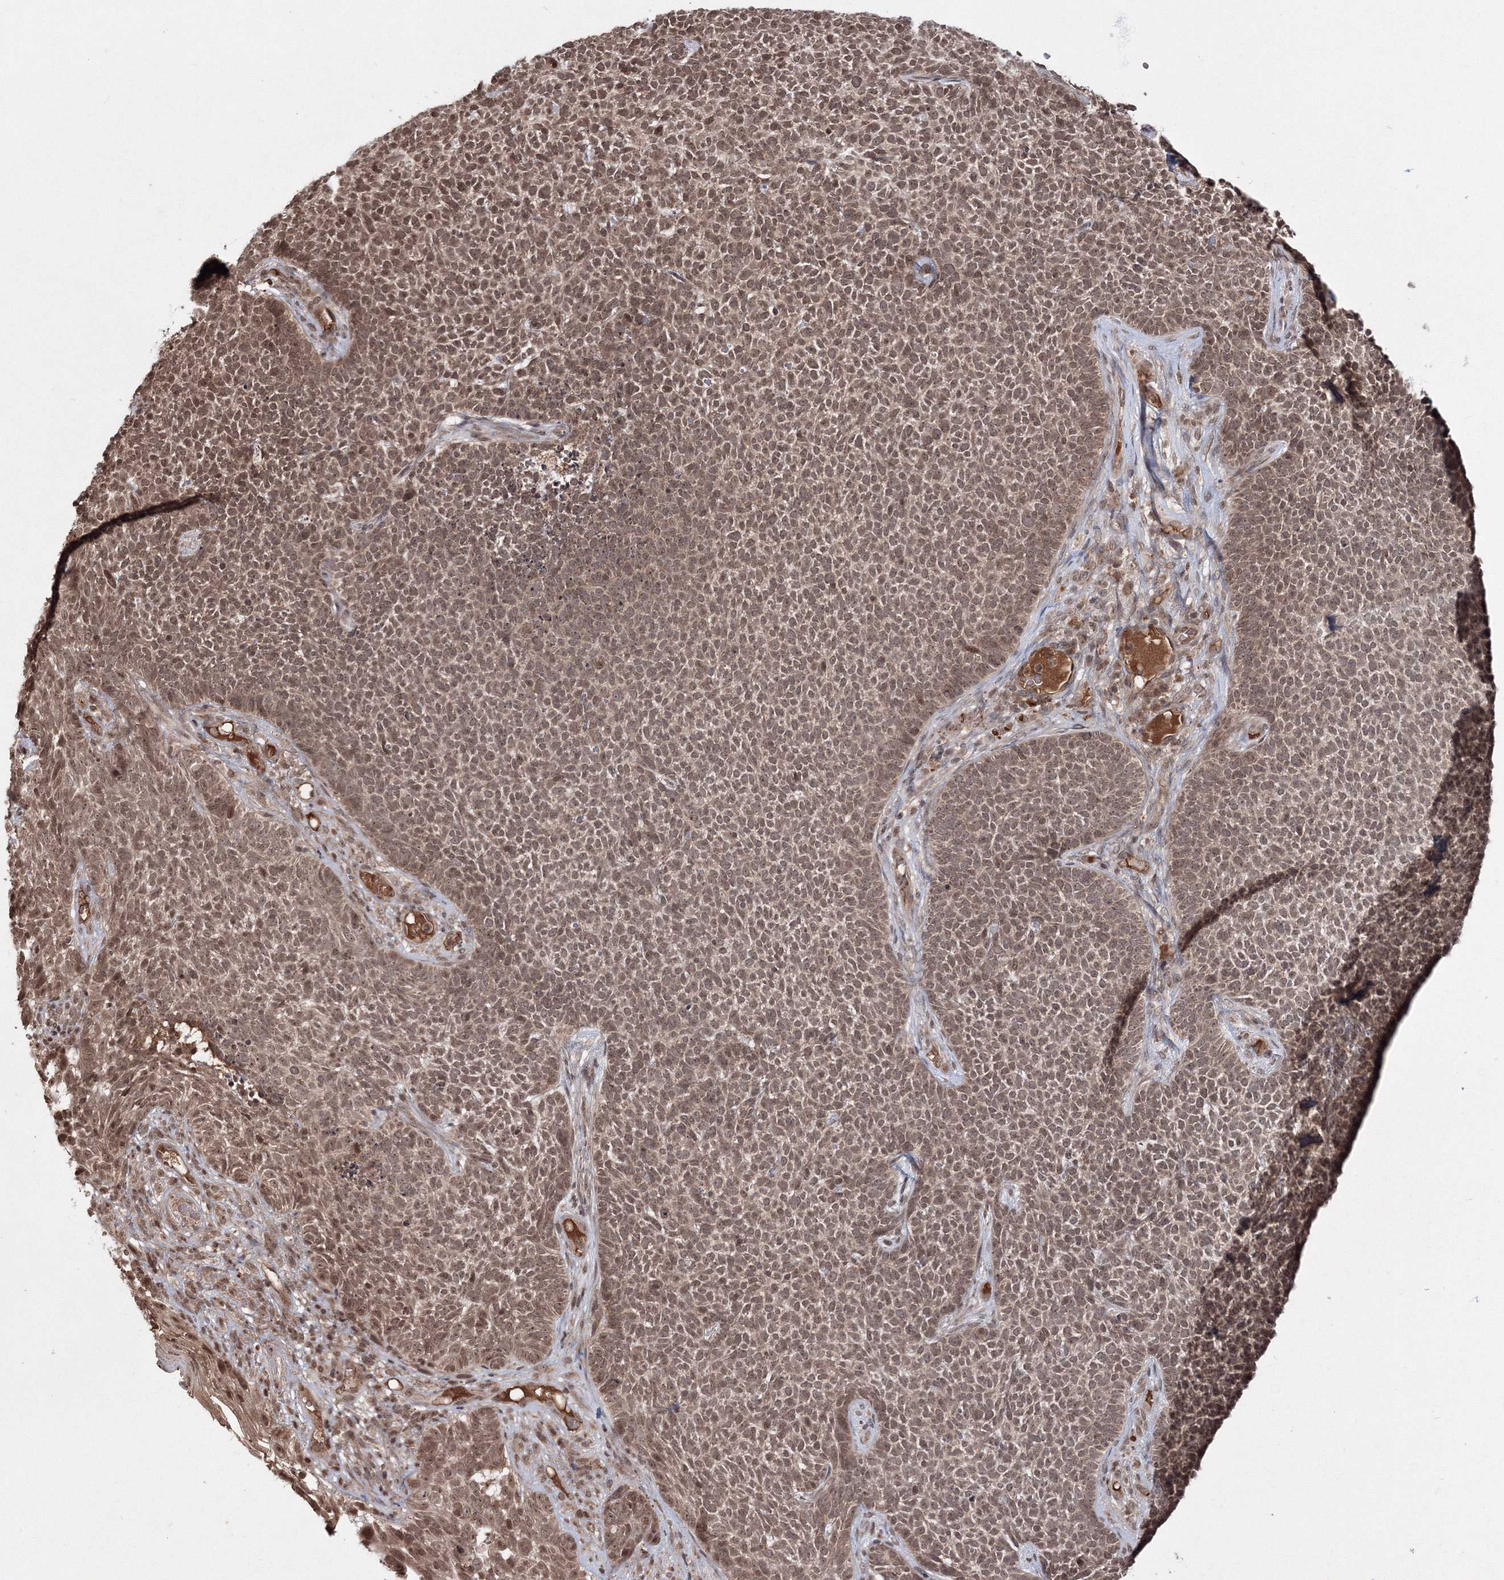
{"staining": {"intensity": "moderate", "quantity": ">75%", "location": "cytoplasmic/membranous,nuclear"}, "tissue": "skin cancer", "cell_type": "Tumor cells", "image_type": "cancer", "snomed": [{"axis": "morphology", "description": "Basal cell carcinoma"}, {"axis": "topography", "description": "Skin"}], "caption": "Skin basal cell carcinoma was stained to show a protein in brown. There is medium levels of moderate cytoplasmic/membranous and nuclear staining in about >75% of tumor cells. The protein of interest is shown in brown color, while the nuclei are stained blue.", "gene": "PEX13", "patient": {"sex": "female", "age": 84}}